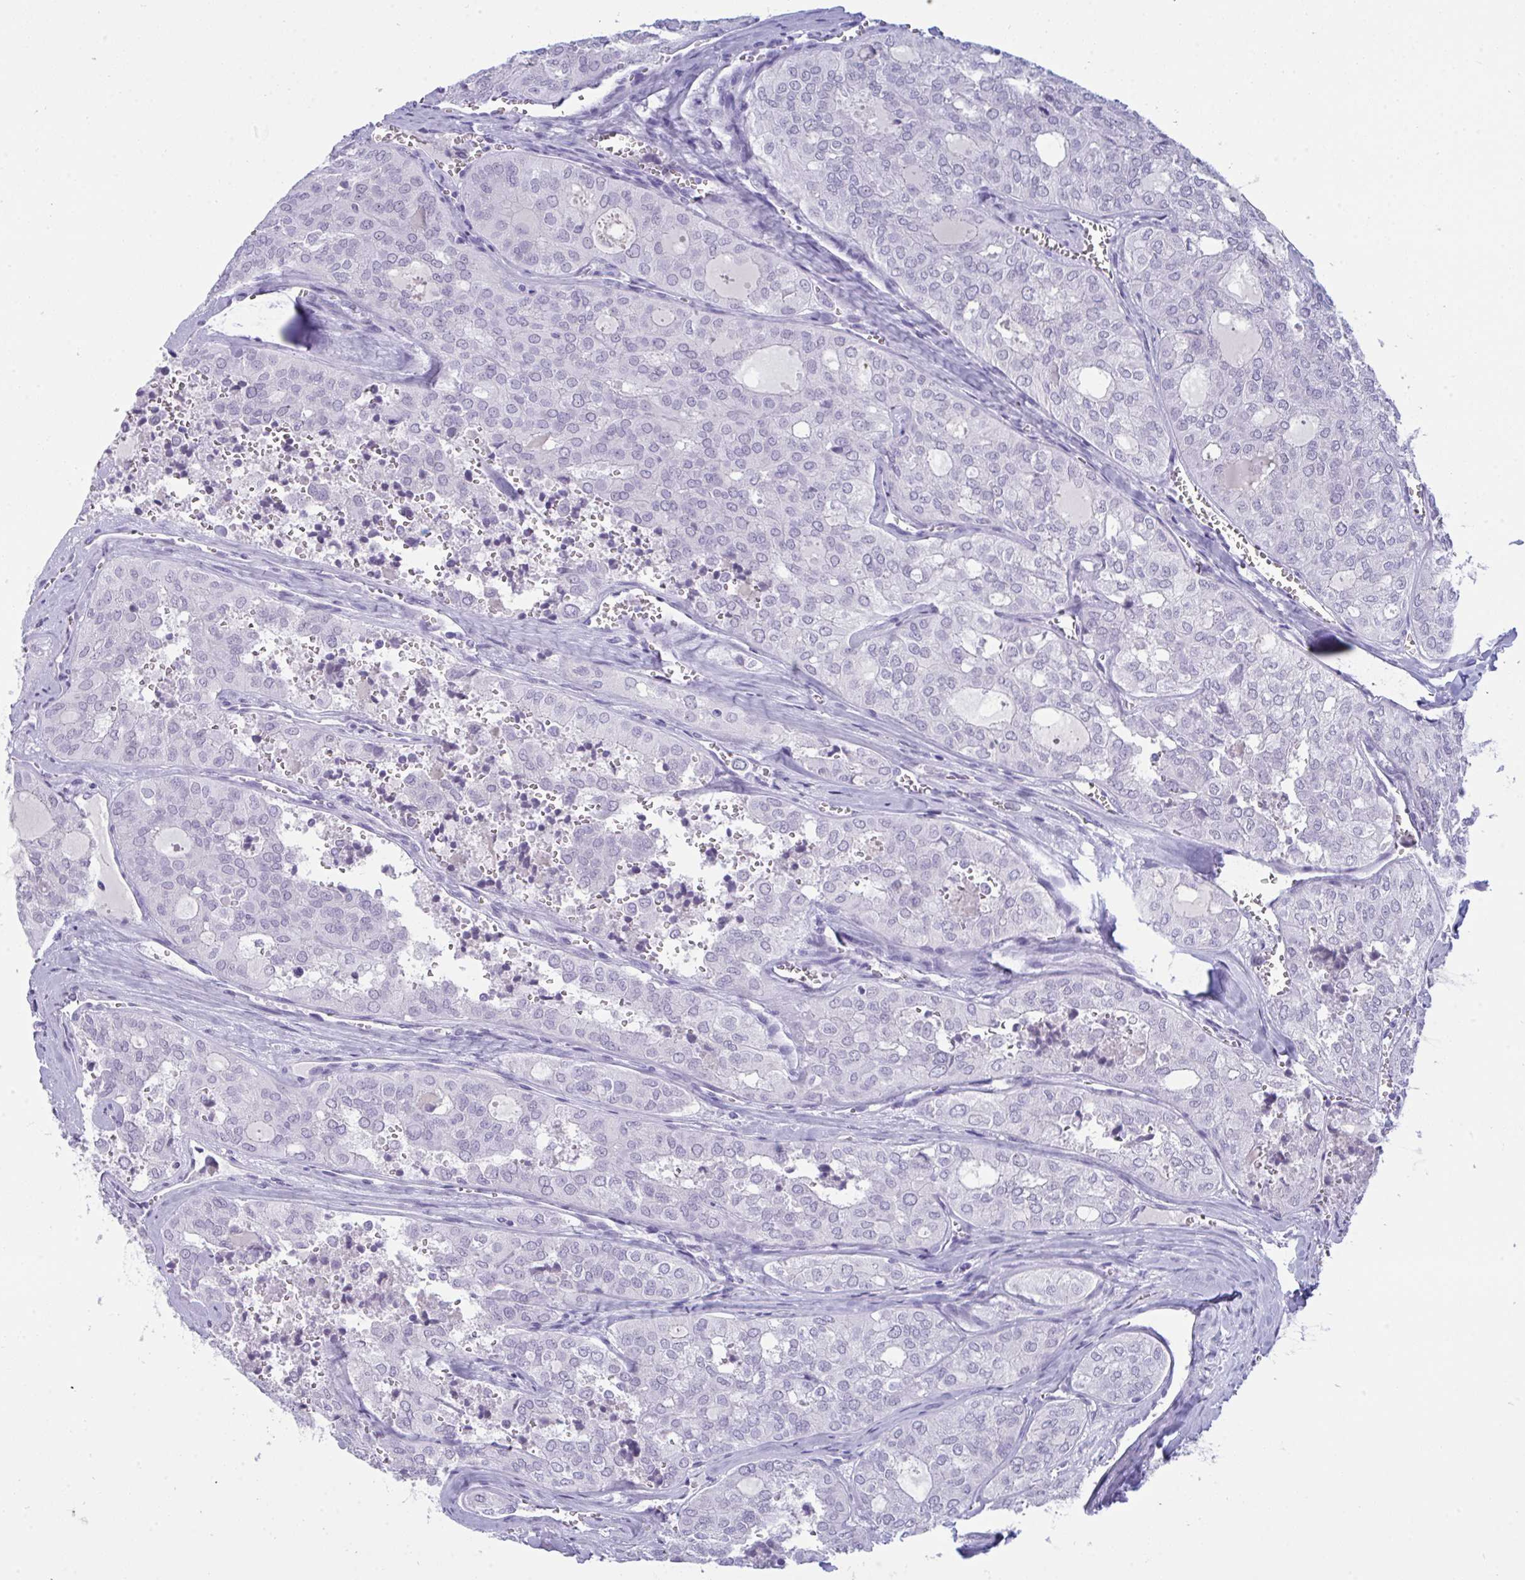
{"staining": {"intensity": "negative", "quantity": "none", "location": "none"}, "tissue": "thyroid cancer", "cell_type": "Tumor cells", "image_type": "cancer", "snomed": [{"axis": "morphology", "description": "Follicular adenoma carcinoma, NOS"}, {"axis": "topography", "description": "Thyroid gland"}], "caption": "DAB immunohistochemical staining of thyroid cancer reveals no significant positivity in tumor cells.", "gene": "PRDM9", "patient": {"sex": "male", "age": 75}}